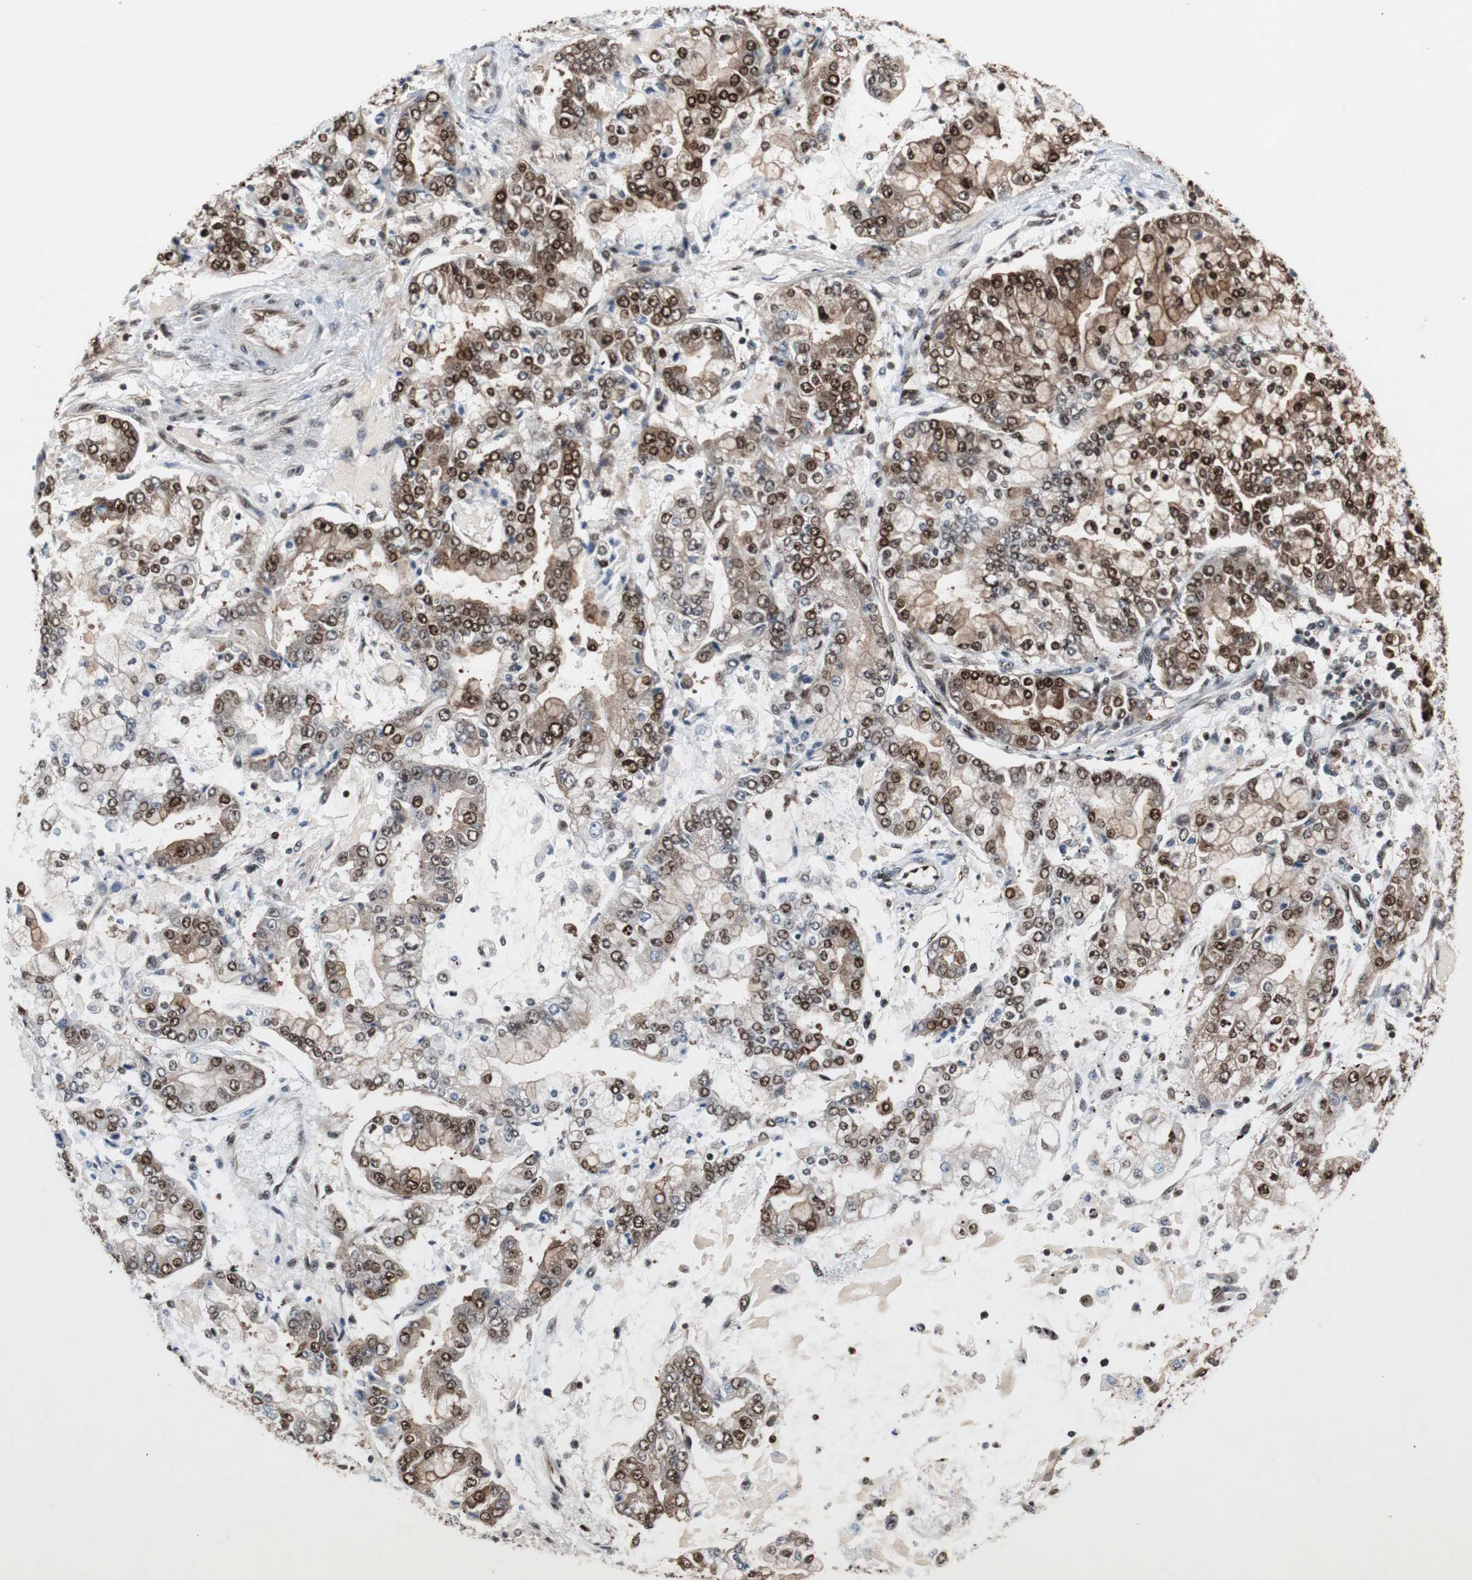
{"staining": {"intensity": "strong", "quantity": ">75%", "location": "cytoplasmic/membranous,nuclear"}, "tissue": "stomach cancer", "cell_type": "Tumor cells", "image_type": "cancer", "snomed": [{"axis": "morphology", "description": "Adenocarcinoma, NOS"}, {"axis": "topography", "description": "Stomach"}], "caption": "IHC of human stomach cancer shows high levels of strong cytoplasmic/membranous and nuclear positivity in about >75% of tumor cells. (Brightfield microscopy of DAB IHC at high magnification).", "gene": "ACLY", "patient": {"sex": "male", "age": 76}}